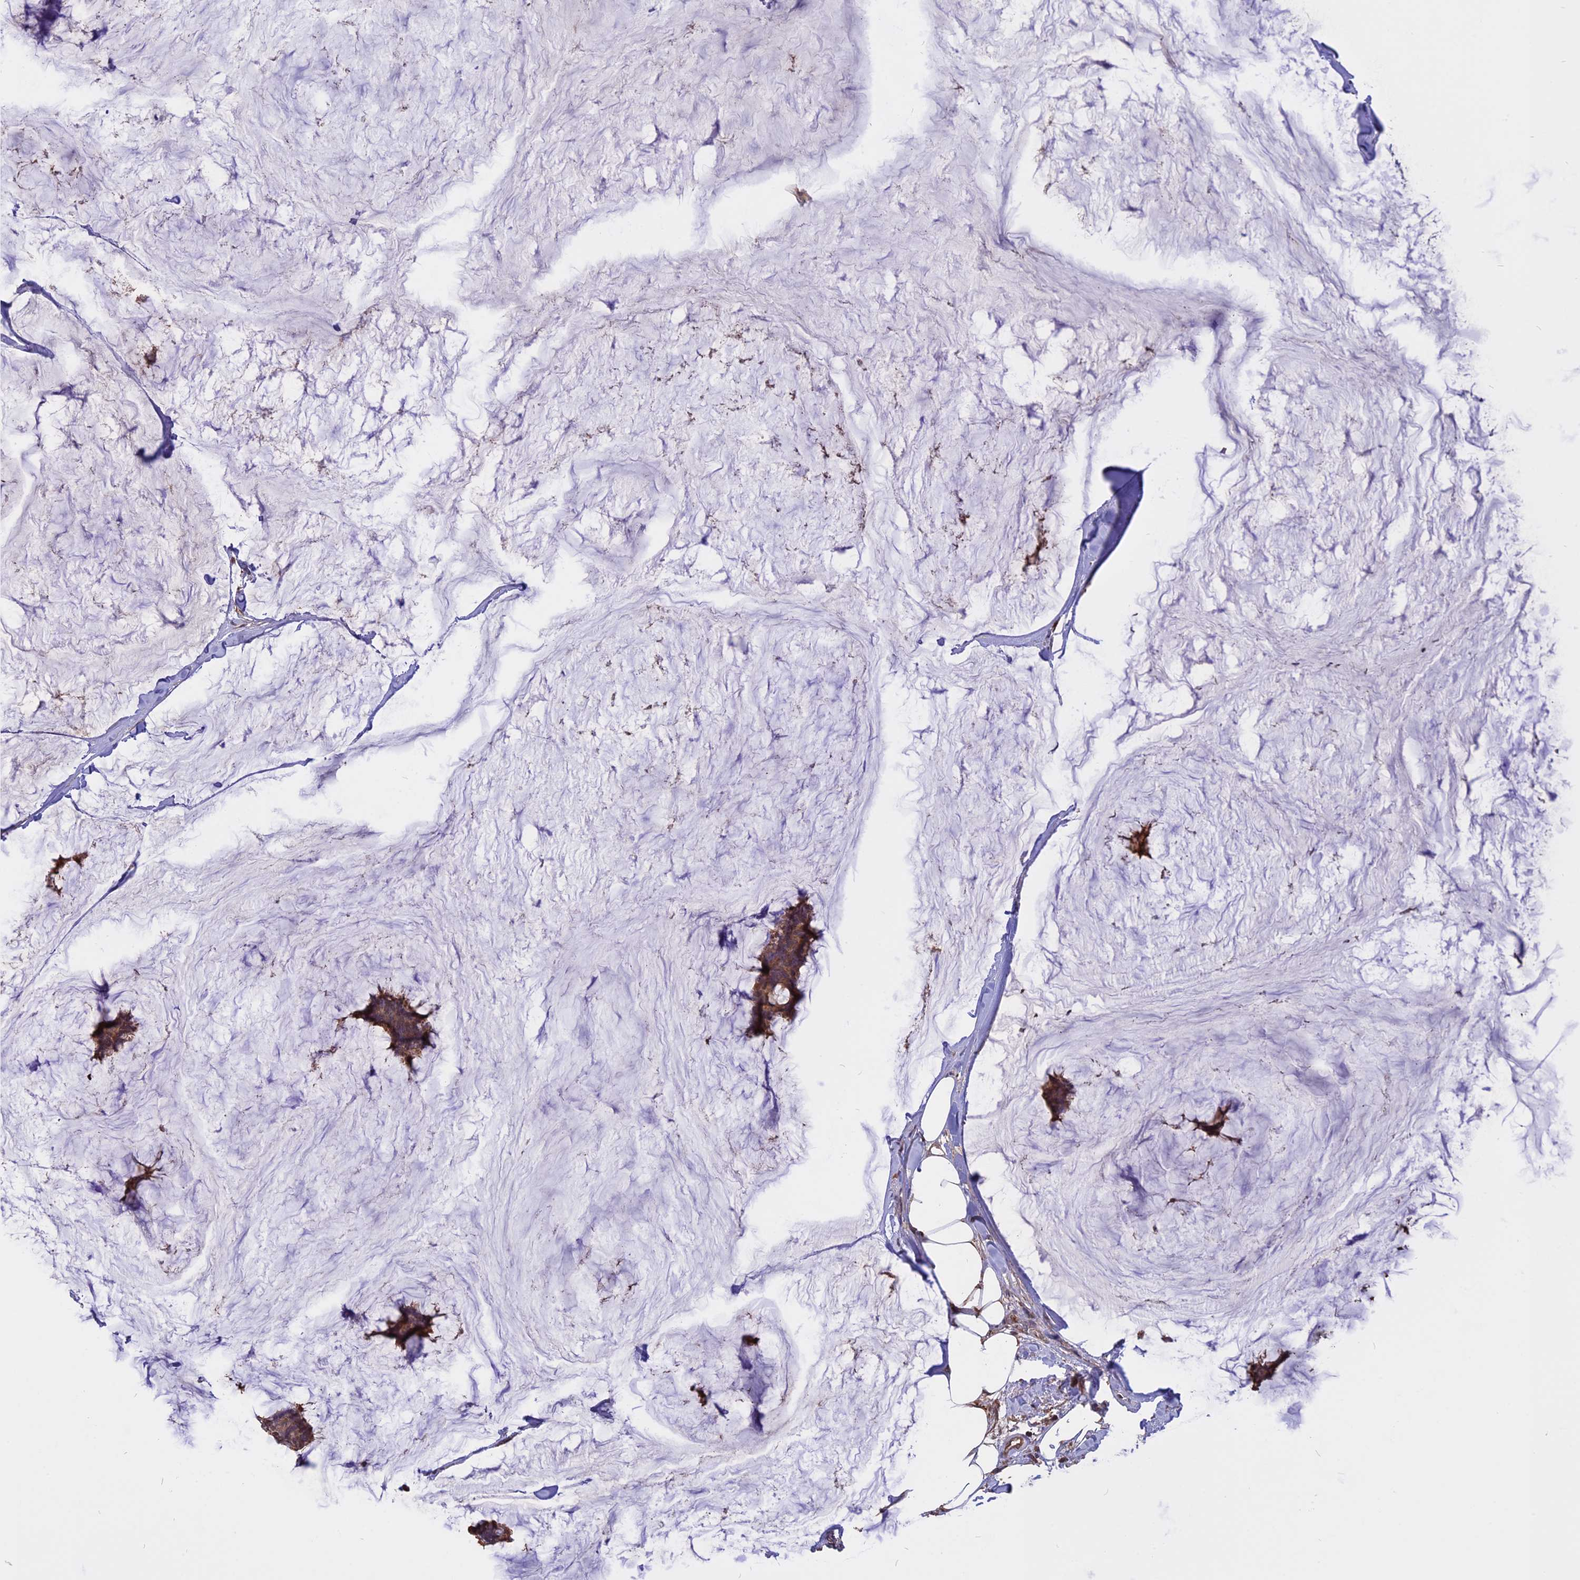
{"staining": {"intensity": "moderate", "quantity": ">75%", "location": "cytoplasmic/membranous"}, "tissue": "breast cancer", "cell_type": "Tumor cells", "image_type": "cancer", "snomed": [{"axis": "morphology", "description": "Duct carcinoma"}, {"axis": "topography", "description": "Breast"}], "caption": "Immunohistochemistry (IHC) of breast cancer shows medium levels of moderate cytoplasmic/membranous positivity in about >75% of tumor cells.", "gene": "CARMIL2", "patient": {"sex": "female", "age": 93}}